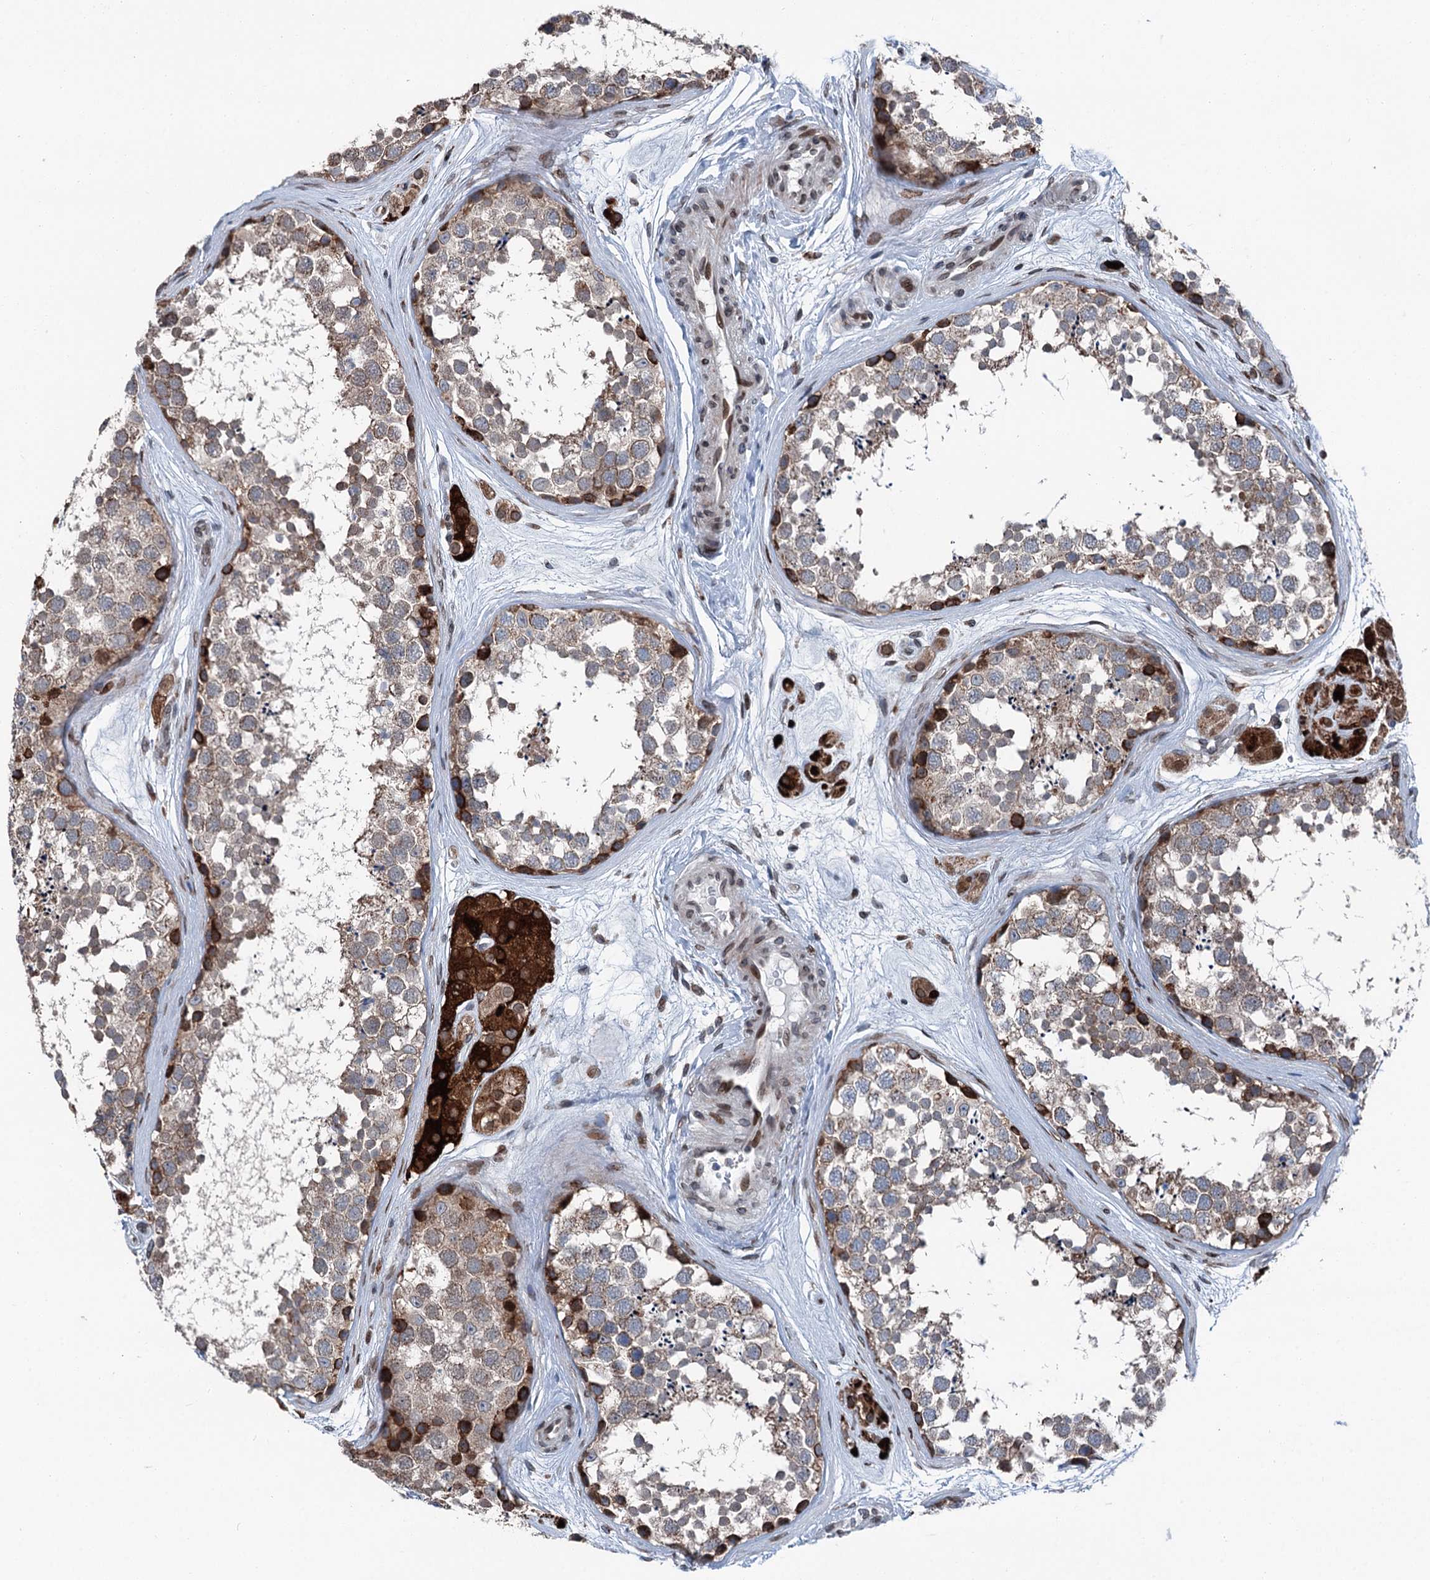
{"staining": {"intensity": "moderate", "quantity": ">75%", "location": "cytoplasmic/membranous"}, "tissue": "testis", "cell_type": "Cells in seminiferous ducts", "image_type": "normal", "snomed": [{"axis": "morphology", "description": "Normal tissue, NOS"}, {"axis": "topography", "description": "Testis"}], "caption": "Immunohistochemical staining of normal human testis displays medium levels of moderate cytoplasmic/membranous positivity in about >75% of cells in seminiferous ducts.", "gene": "MRPL14", "patient": {"sex": "male", "age": 56}}